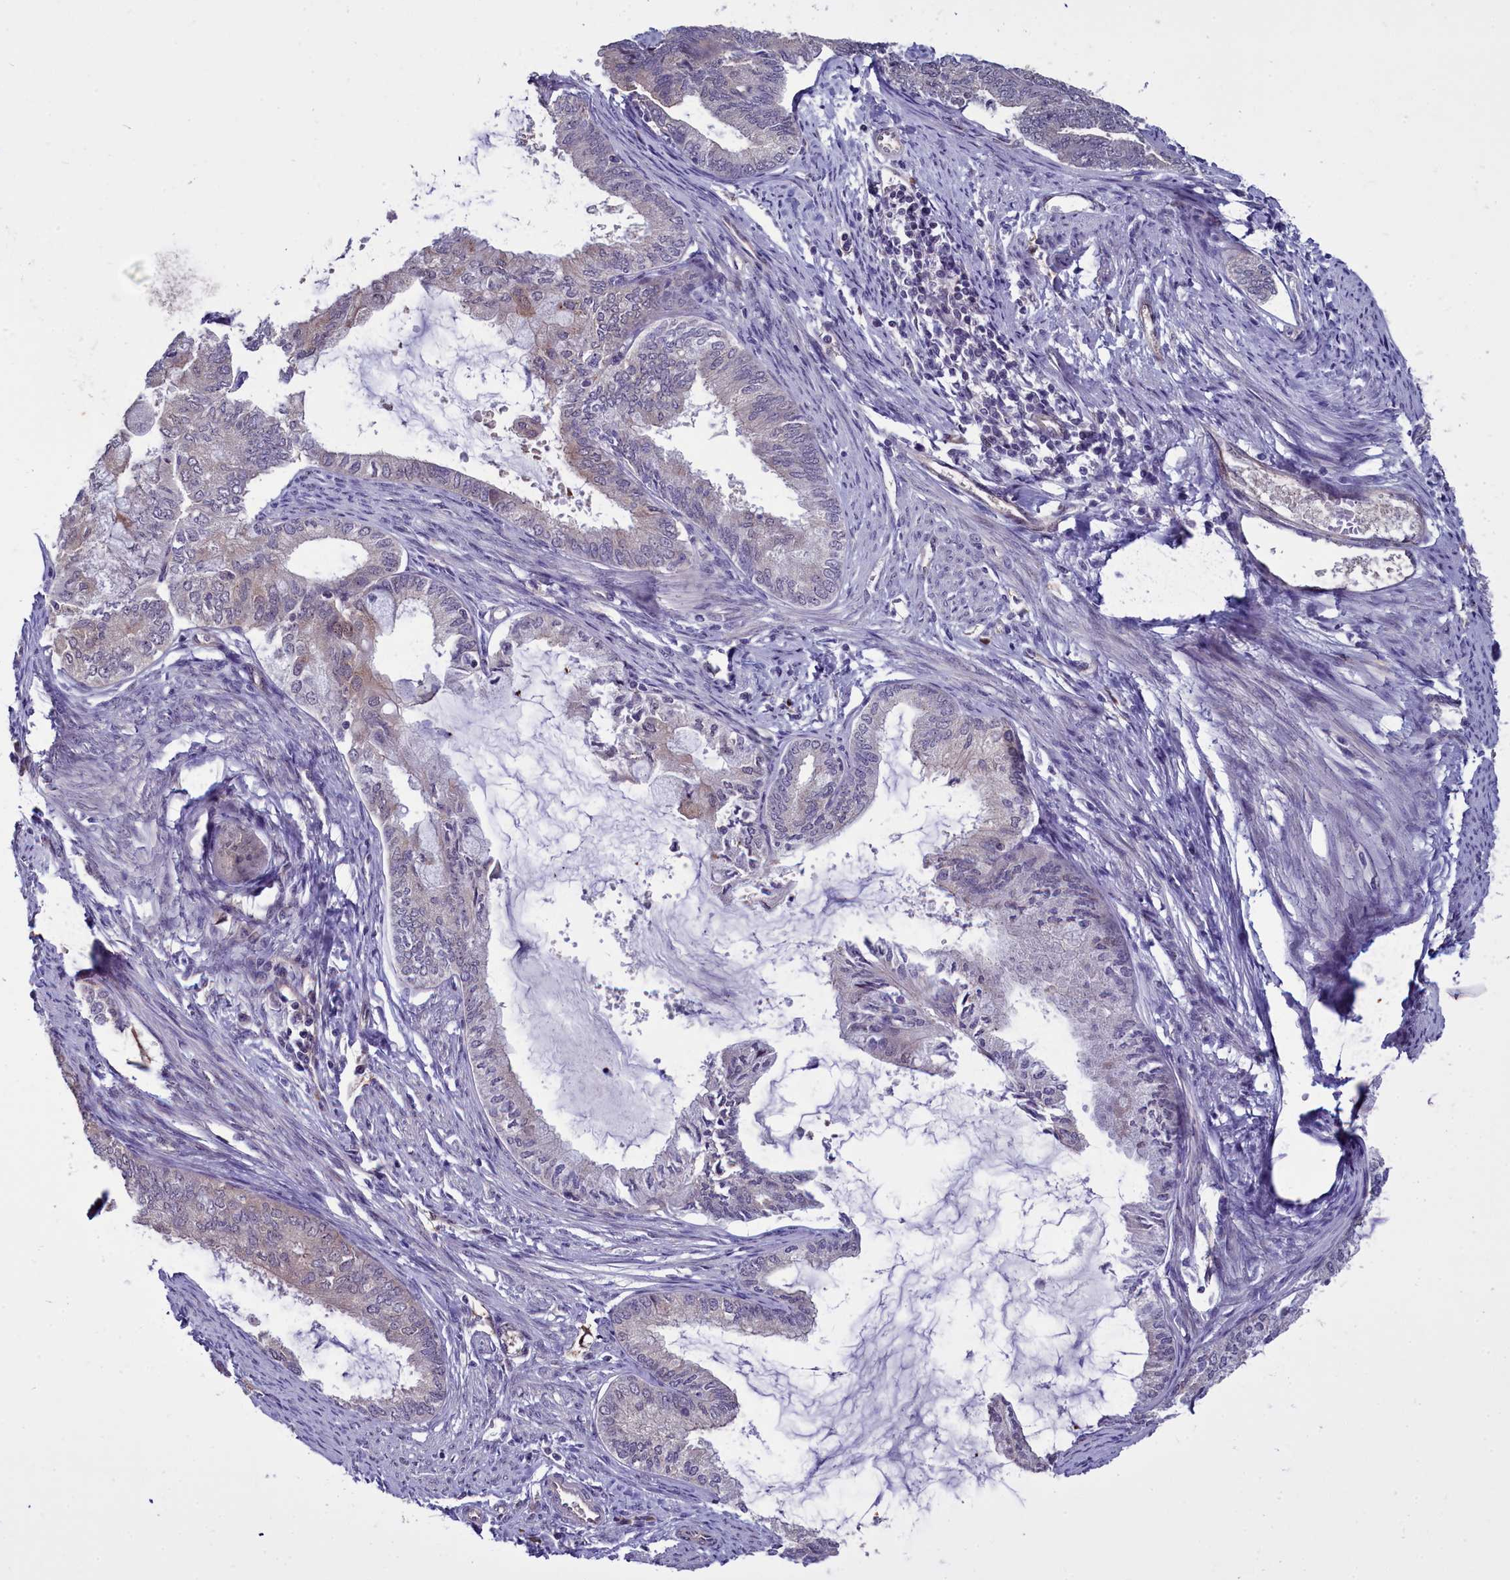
{"staining": {"intensity": "weak", "quantity": "25%-75%", "location": "cytoplasmic/membranous"}, "tissue": "endometrial cancer", "cell_type": "Tumor cells", "image_type": "cancer", "snomed": [{"axis": "morphology", "description": "Adenocarcinoma, NOS"}, {"axis": "topography", "description": "Endometrium"}], "caption": "Protein expression analysis of endometrial cancer (adenocarcinoma) displays weak cytoplasmic/membranous positivity in about 25%-75% of tumor cells. Immunohistochemistry (ihc) stains the protein in brown and the nuclei are stained blue.", "gene": "BCAR1", "patient": {"sex": "female", "age": 86}}